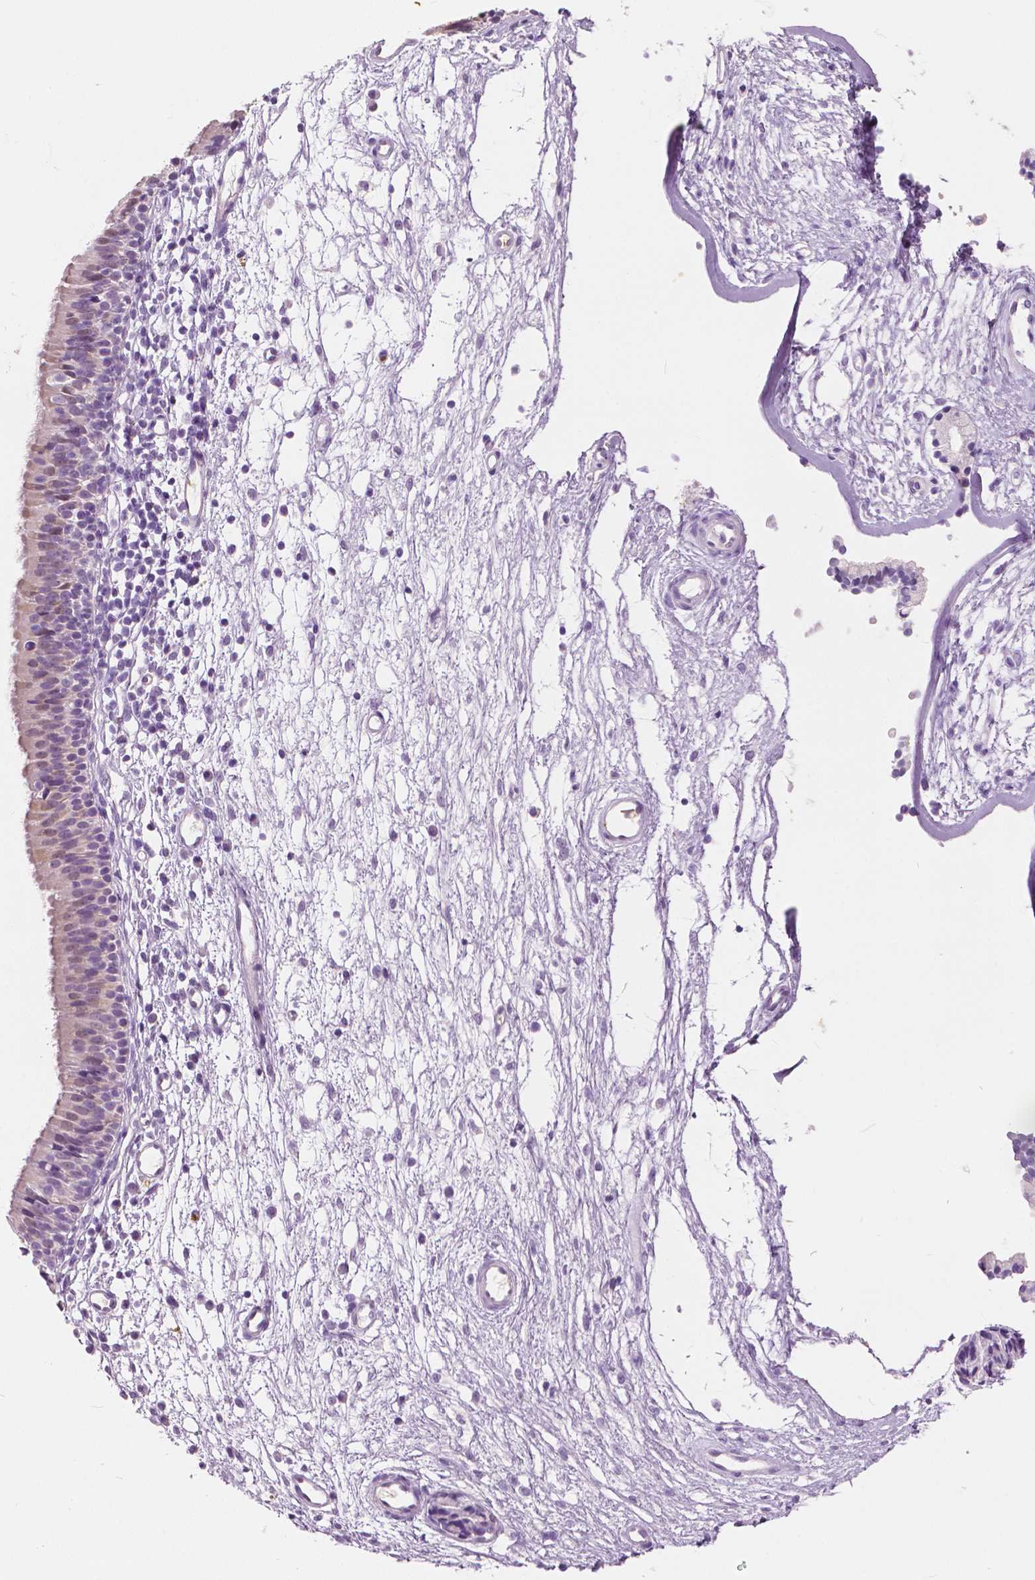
{"staining": {"intensity": "weak", "quantity": "<25%", "location": "cytoplasmic/membranous"}, "tissue": "nasopharynx", "cell_type": "Respiratory epithelial cells", "image_type": "normal", "snomed": [{"axis": "morphology", "description": "Normal tissue, NOS"}, {"axis": "topography", "description": "Nasopharynx"}], "caption": "An immunohistochemistry (IHC) micrograph of unremarkable nasopharynx is shown. There is no staining in respiratory epithelial cells of nasopharynx. (DAB (3,3'-diaminobenzidine) IHC with hematoxylin counter stain).", "gene": "TKFC", "patient": {"sex": "male", "age": 24}}